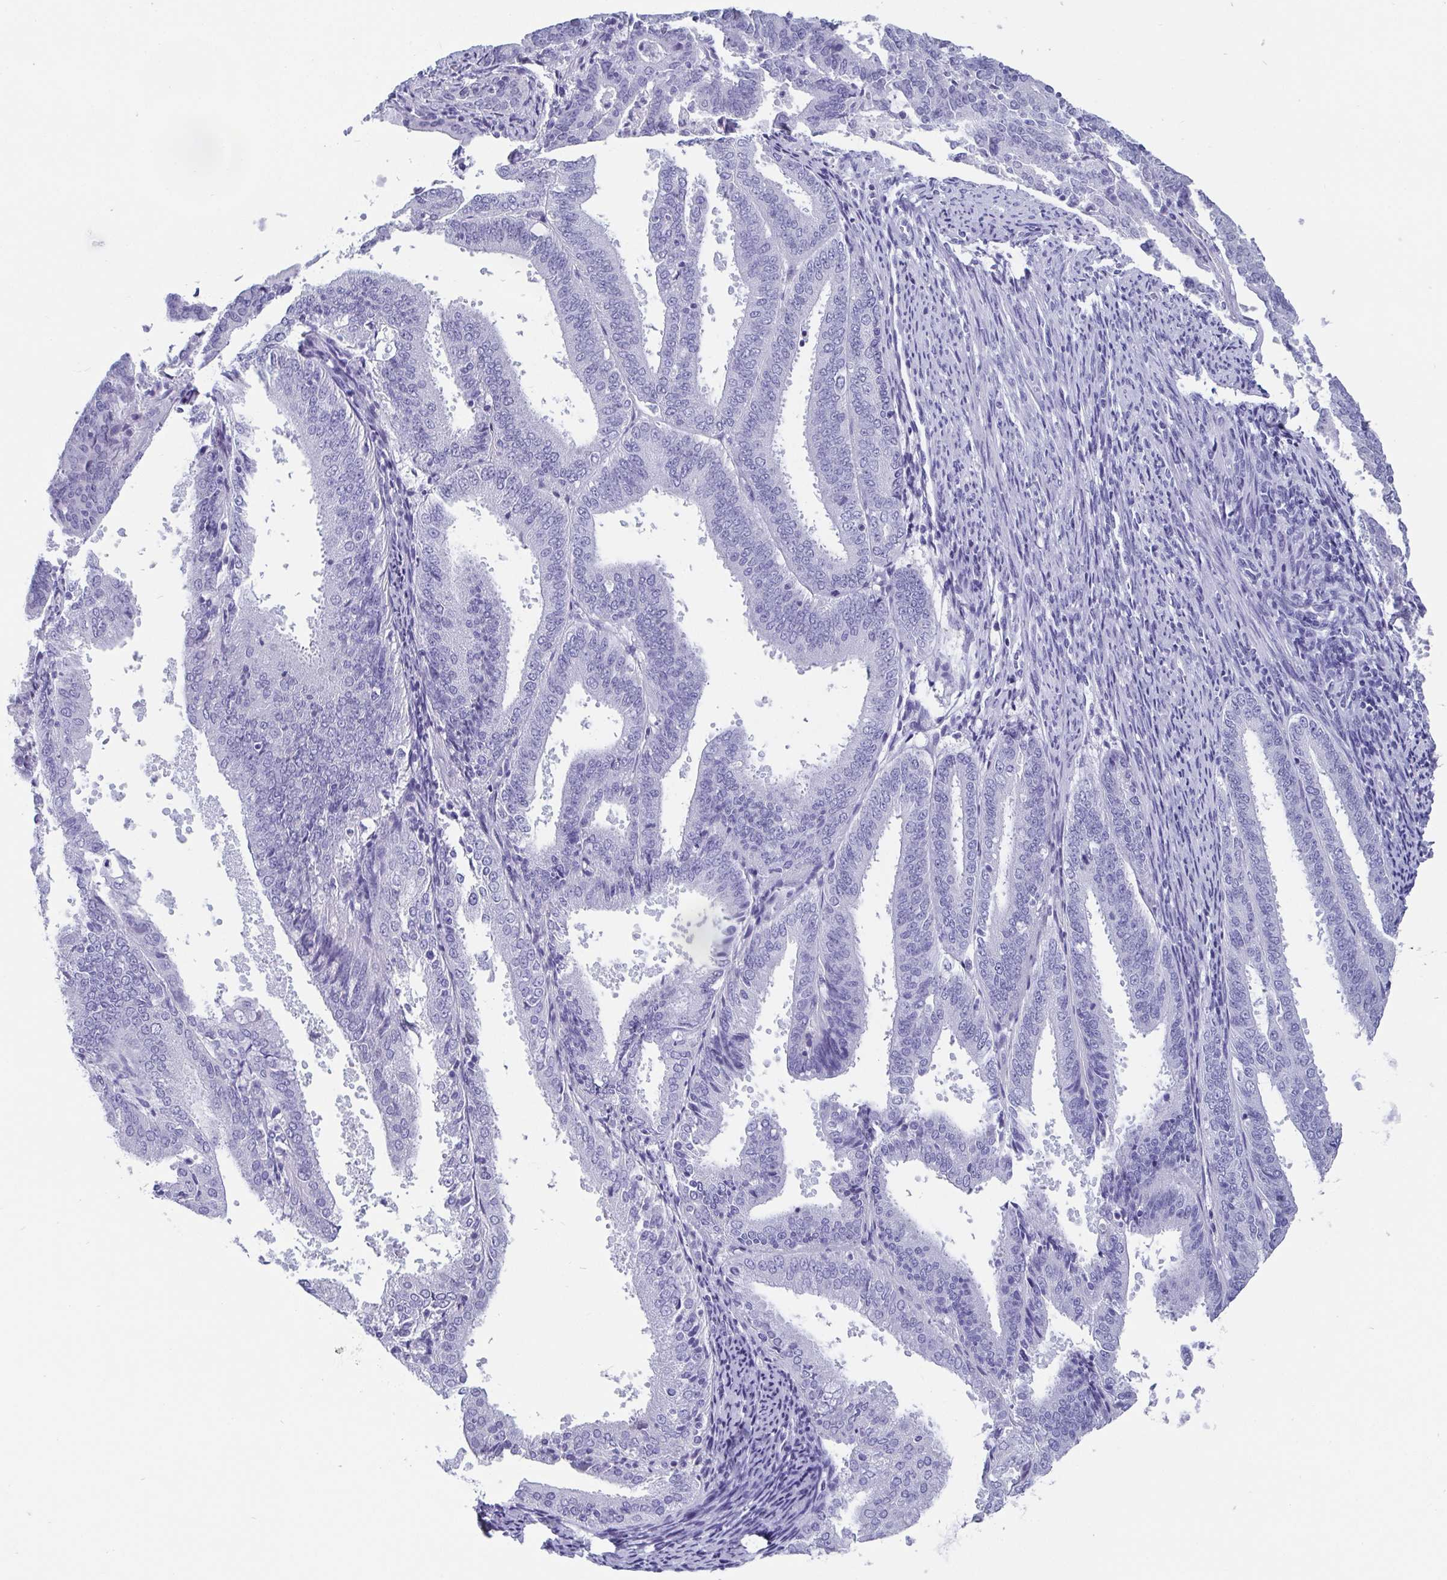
{"staining": {"intensity": "negative", "quantity": "none", "location": "none"}, "tissue": "endometrial cancer", "cell_type": "Tumor cells", "image_type": "cancer", "snomed": [{"axis": "morphology", "description": "Adenocarcinoma, NOS"}, {"axis": "topography", "description": "Endometrium"}], "caption": "There is no significant positivity in tumor cells of endometrial cancer.", "gene": "SCGN", "patient": {"sex": "female", "age": 63}}